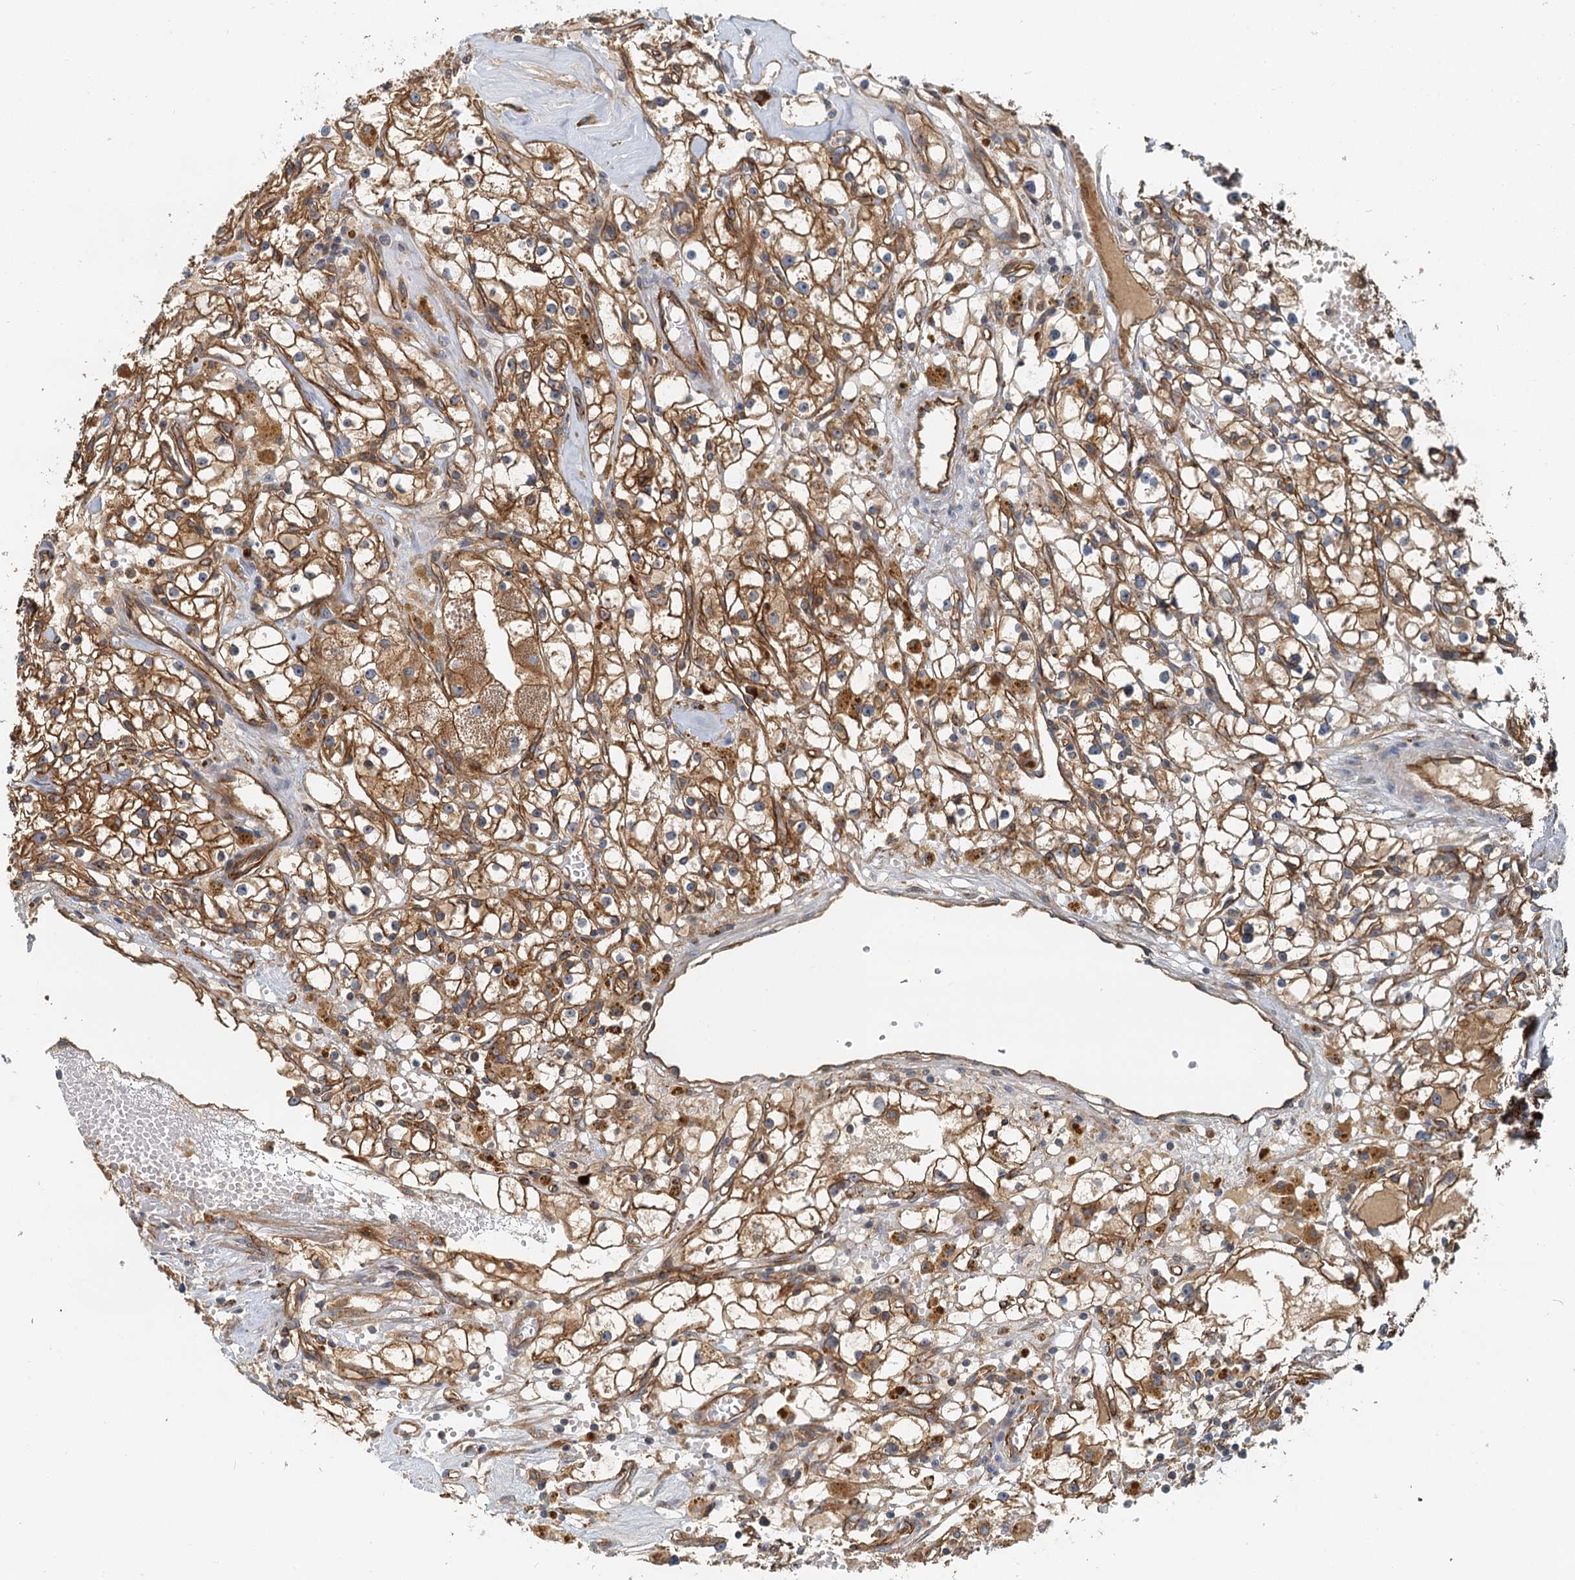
{"staining": {"intensity": "moderate", "quantity": ">75%", "location": "cytoplasmic/membranous"}, "tissue": "renal cancer", "cell_type": "Tumor cells", "image_type": "cancer", "snomed": [{"axis": "morphology", "description": "Adenocarcinoma, NOS"}, {"axis": "topography", "description": "Kidney"}], "caption": "Protein expression analysis of human renal cancer reveals moderate cytoplasmic/membranous staining in about >75% of tumor cells. Nuclei are stained in blue.", "gene": "NIPAL3", "patient": {"sex": "male", "age": 56}}